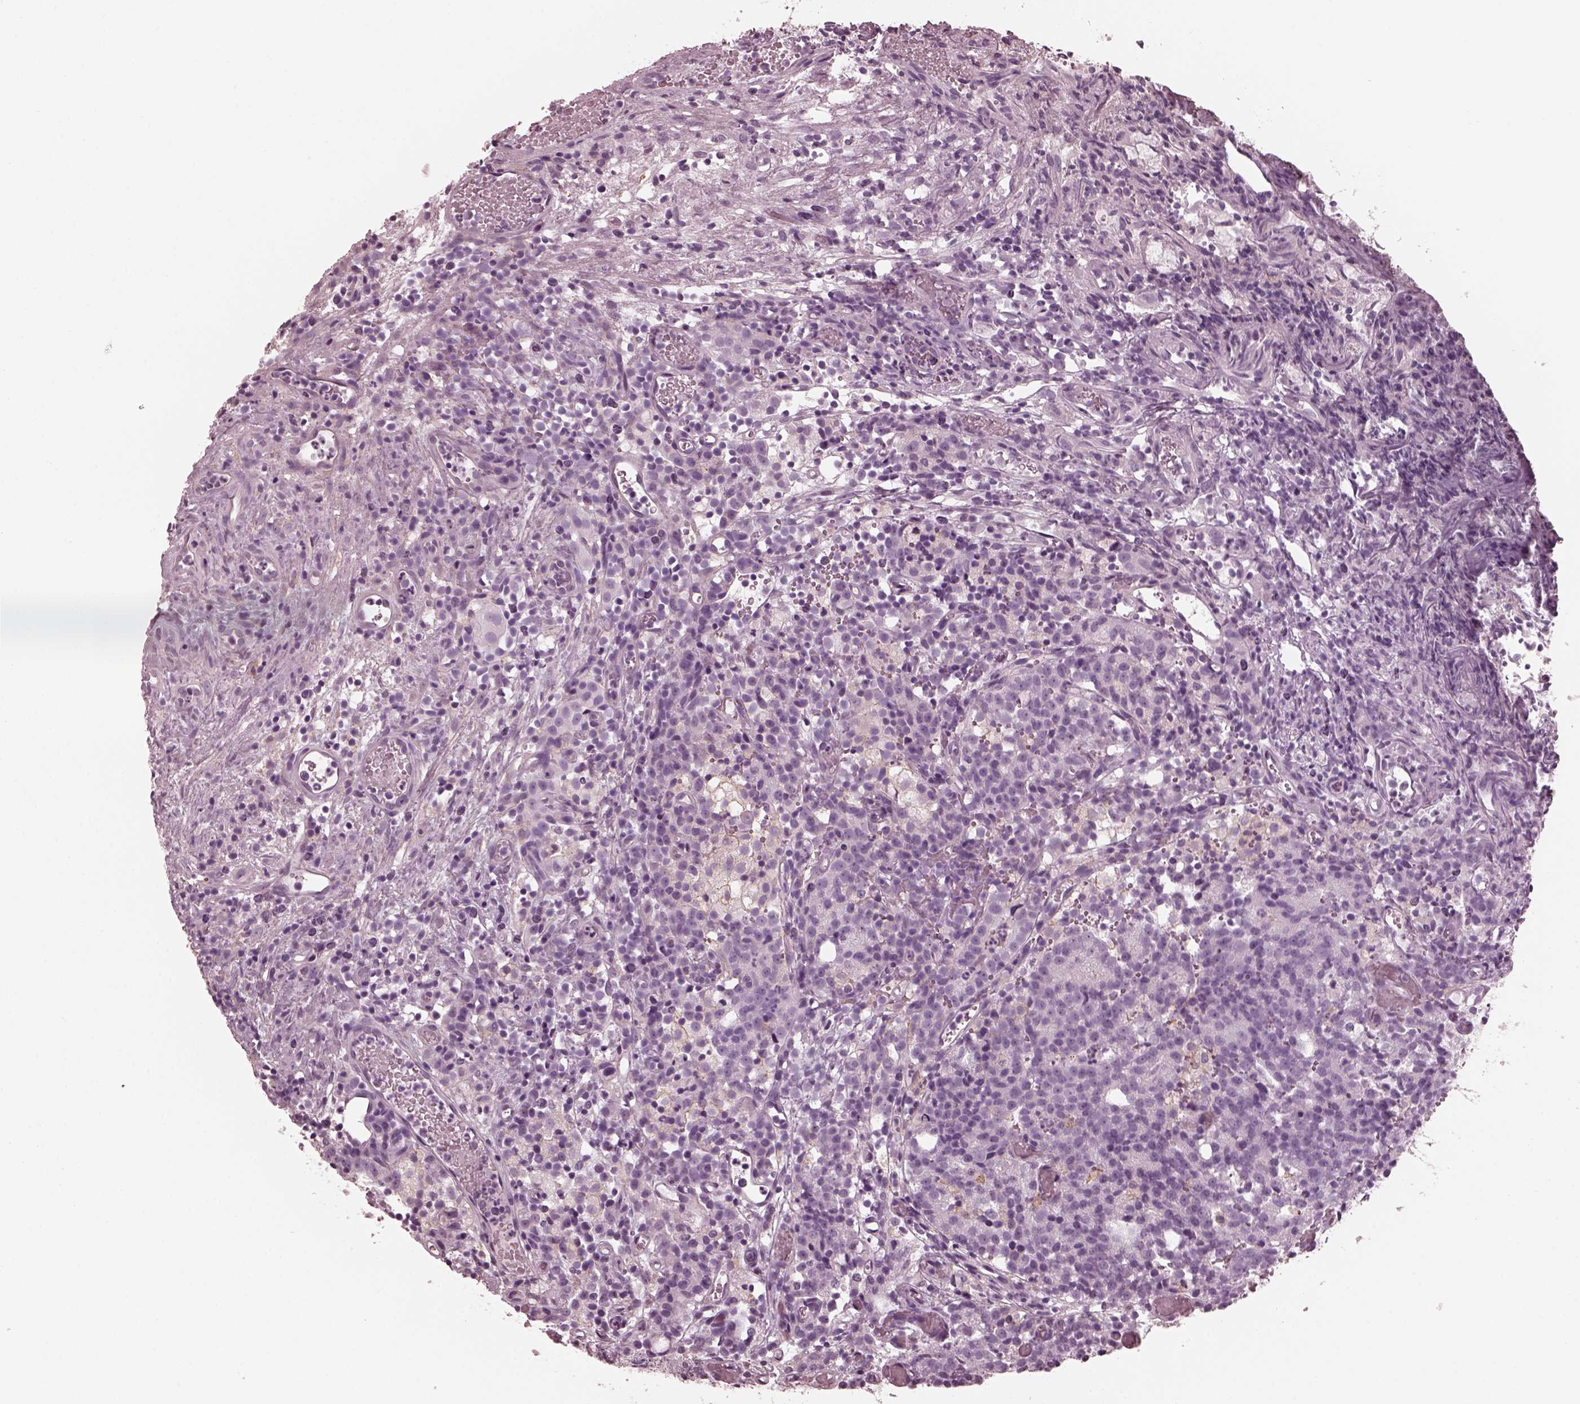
{"staining": {"intensity": "negative", "quantity": "none", "location": "none"}, "tissue": "prostate cancer", "cell_type": "Tumor cells", "image_type": "cancer", "snomed": [{"axis": "morphology", "description": "Adenocarcinoma, High grade"}, {"axis": "topography", "description": "Prostate"}], "caption": "Immunohistochemistry (IHC) of prostate cancer (high-grade adenocarcinoma) displays no staining in tumor cells.", "gene": "CGA", "patient": {"sex": "male", "age": 53}}